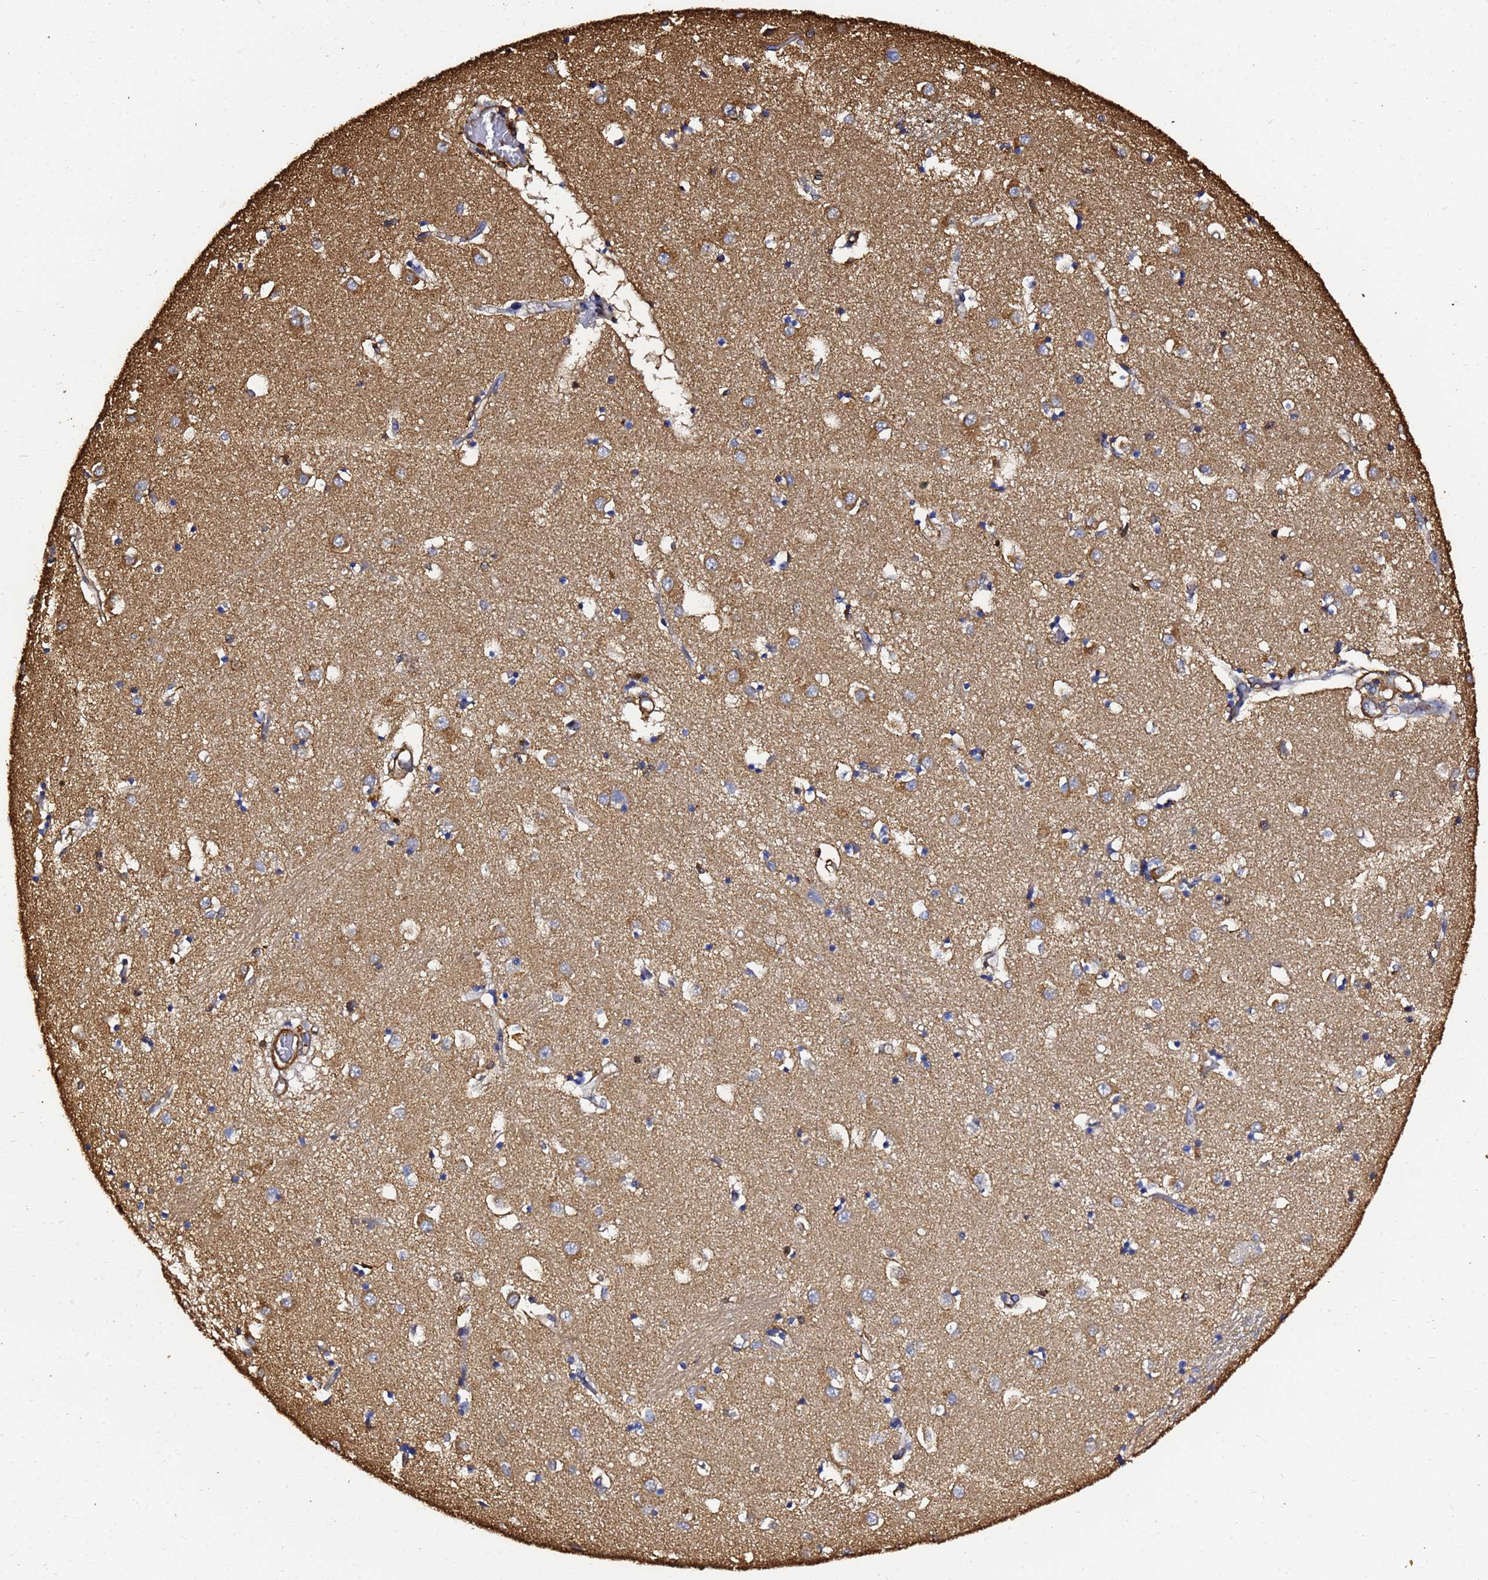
{"staining": {"intensity": "negative", "quantity": "none", "location": "none"}, "tissue": "caudate", "cell_type": "Glial cells", "image_type": "normal", "snomed": [{"axis": "morphology", "description": "Normal tissue, NOS"}, {"axis": "topography", "description": "Lateral ventricle wall"}], "caption": "Immunohistochemistry image of normal caudate stained for a protein (brown), which reveals no expression in glial cells. (DAB (3,3'-diaminobenzidine) immunohistochemistry with hematoxylin counter stain).", "gene": "ACTA1", "patient": {"sex": "male", "age": 70}}